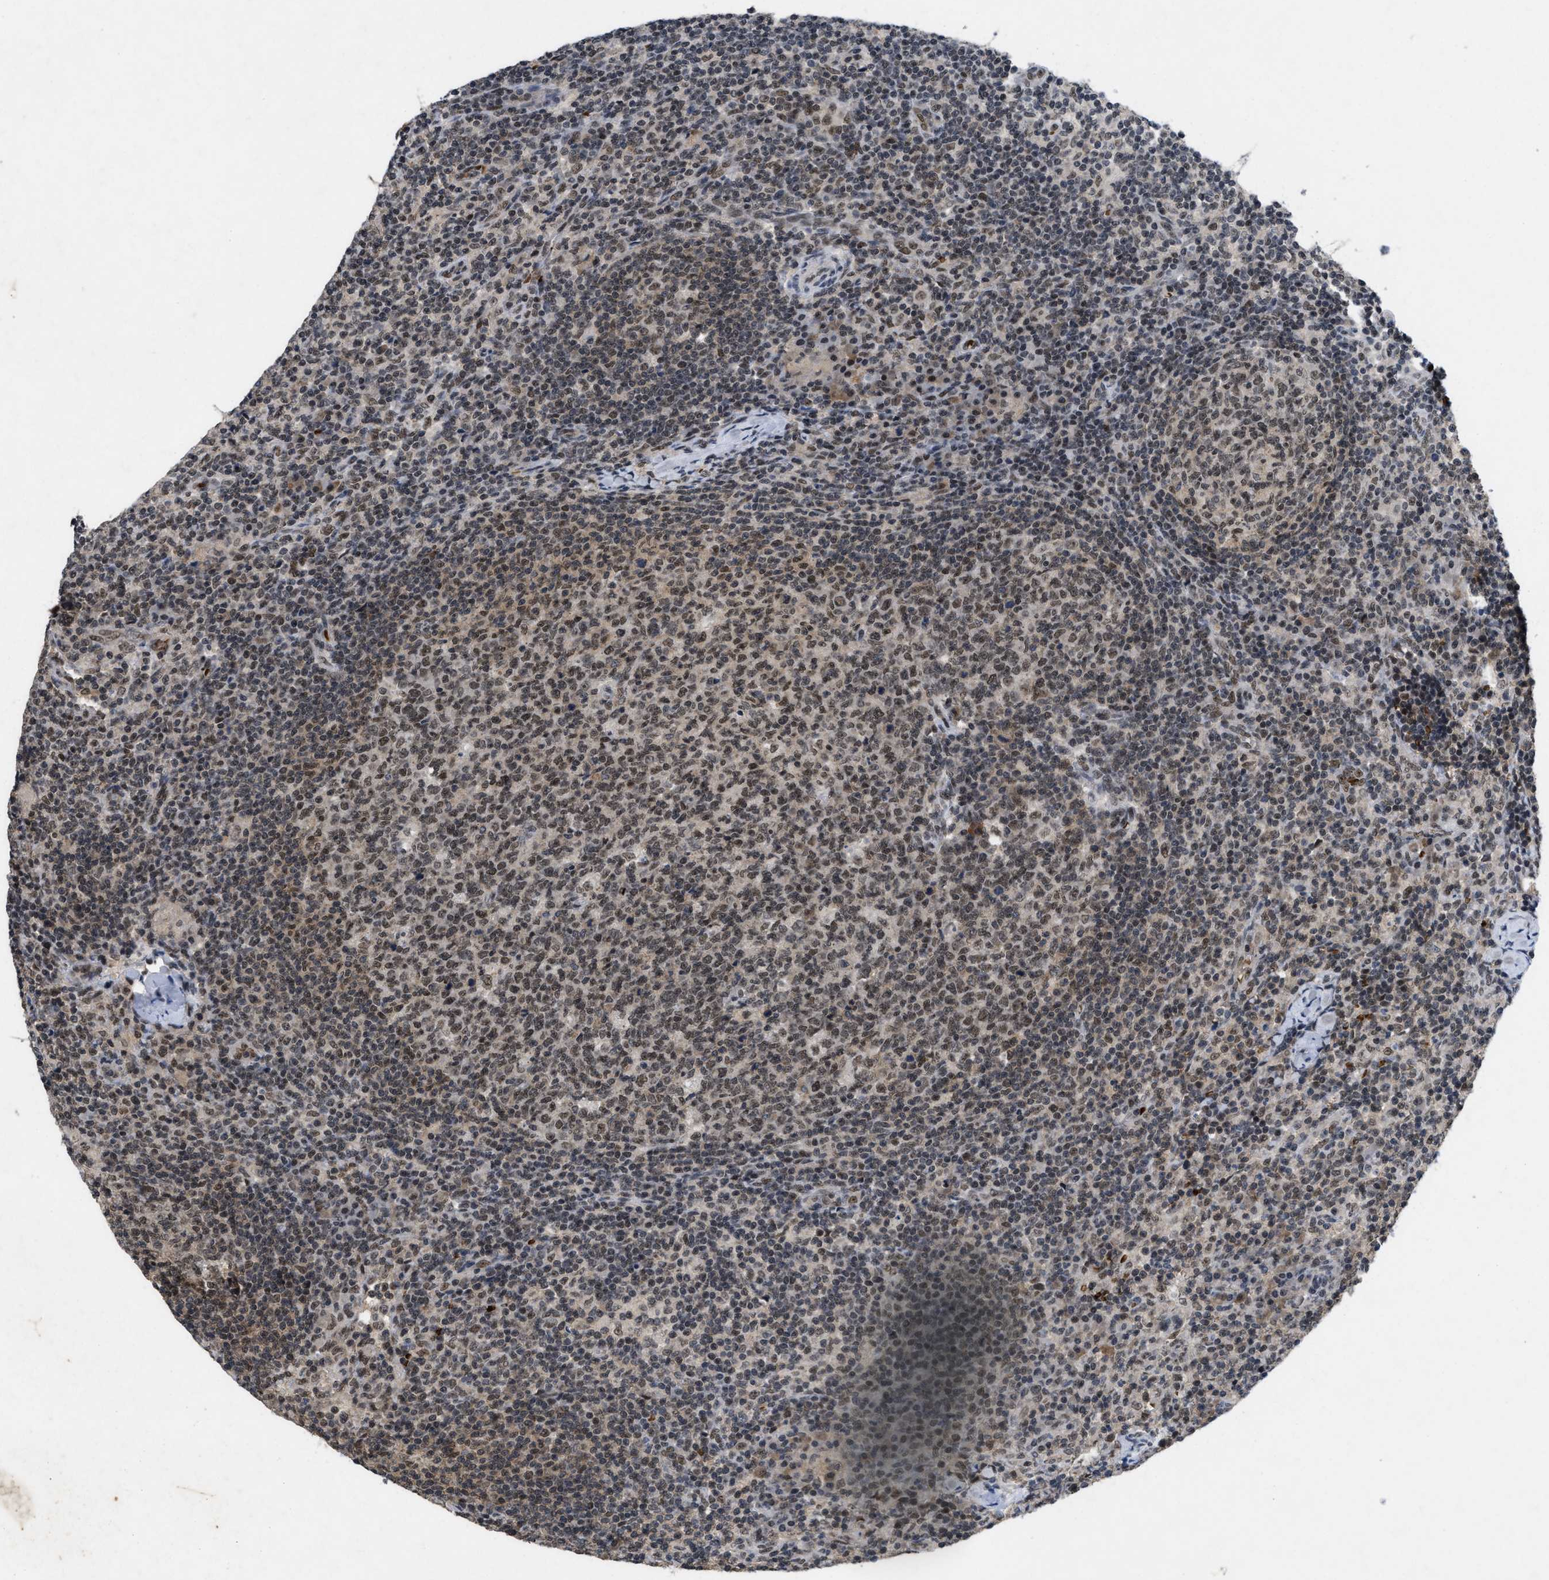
{"staining": {"intensity": "weak", "quantity": ">75%", "location": "nuclear"}, "tissue": "lymph node", "cell_type": "Germinal center cells", "image_type": "normal", "snomed": [{"axis": "morphology", "description": "Normal tissue, NOS"}, {"axis": "morphology", "description": "Inflammation, NOS"}, {"axis": "topography", "description": "Lymph node"}], "caption": "Lymph node stained with DAB (3,3'-diaminobenzidine) IHC demonstrates low levels of weak nuclear expression in approximately >75% of germinal center cells.", "gene": "ZNF346", "patient": {"sex": "male", "age": 55}}